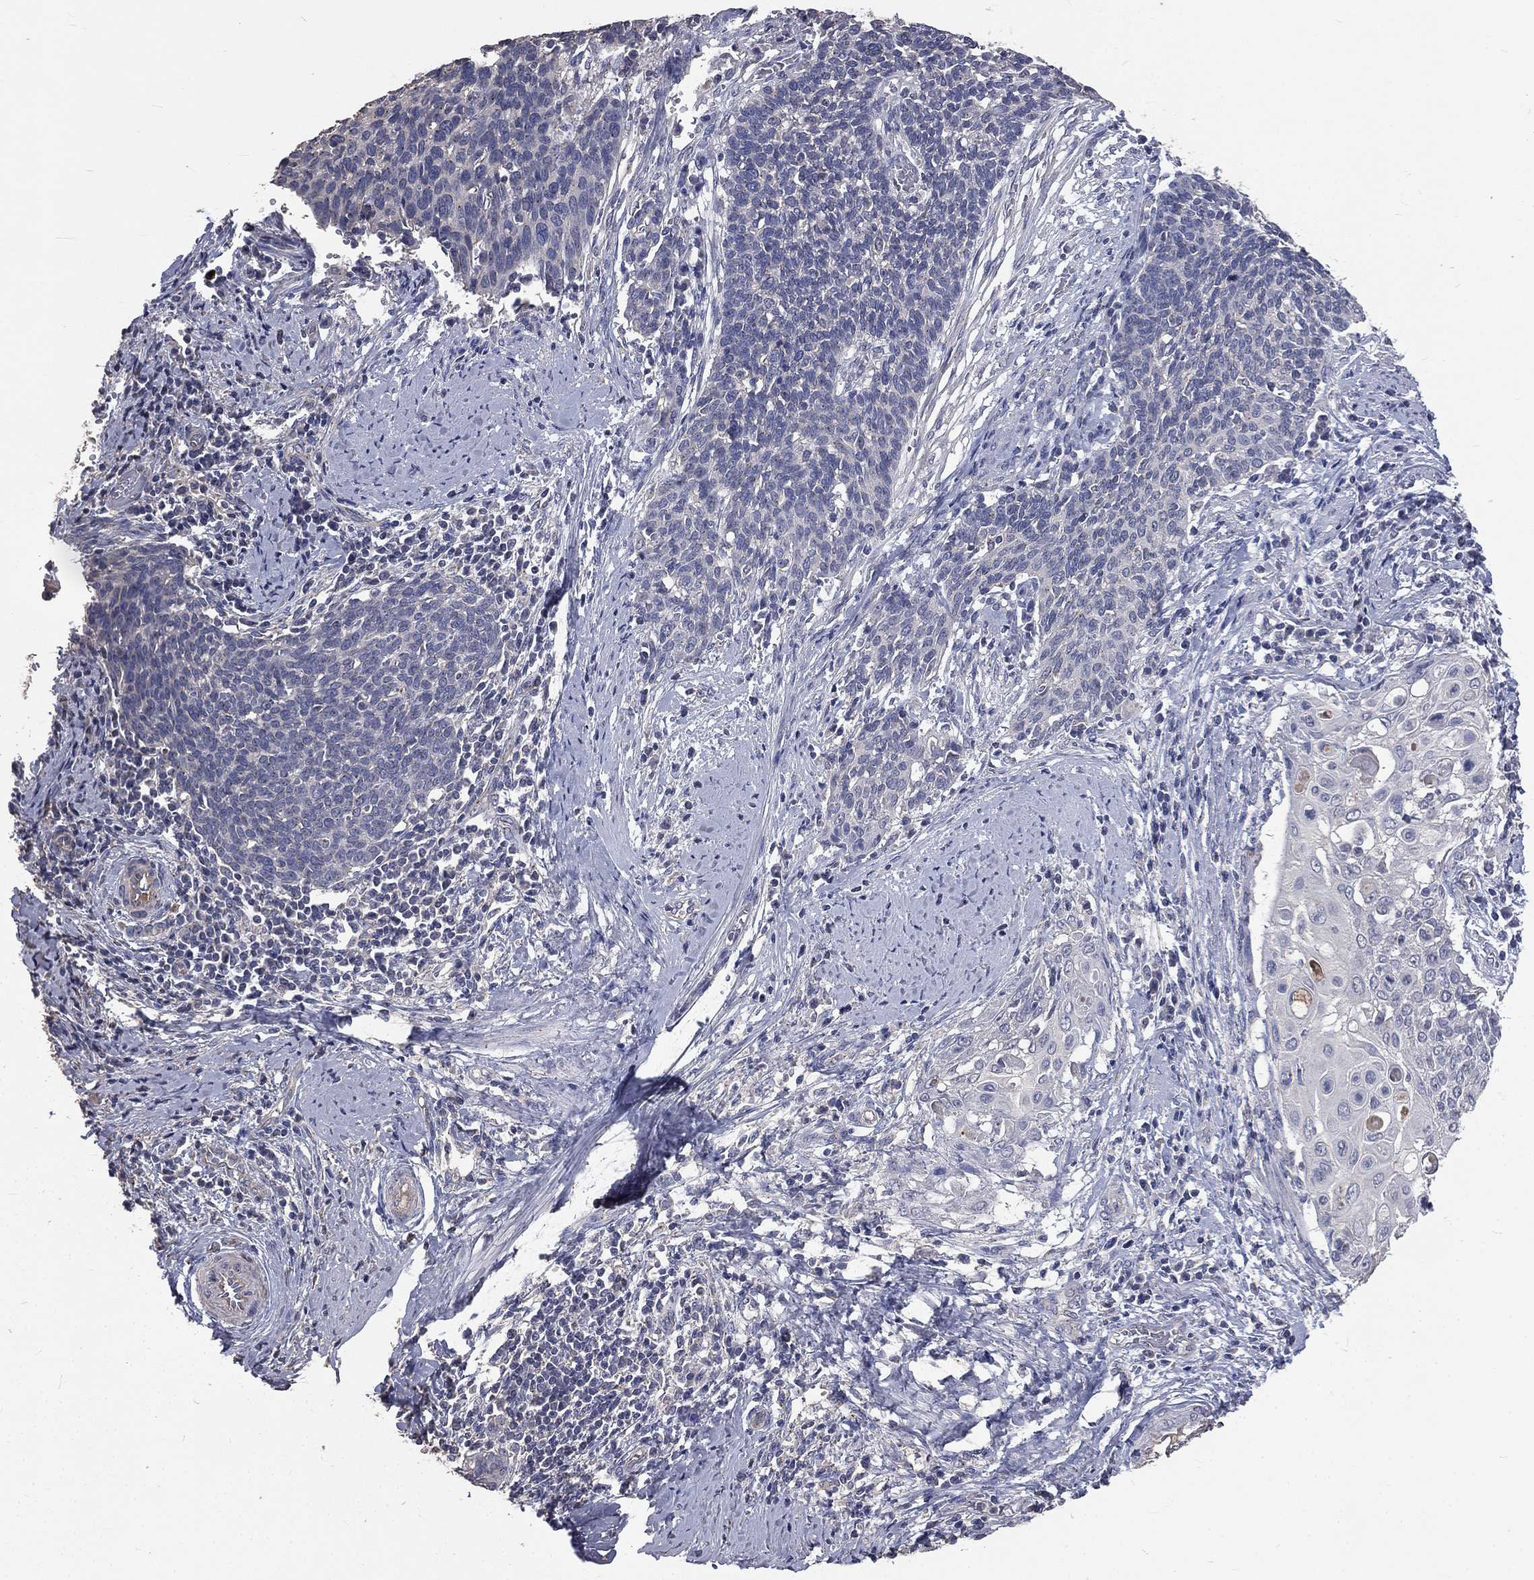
{"staining": {"intensity": "negative", "quantity": "none", "location": "none"}, "tissue": "cervical cancer", "cell_type": "Tumor cells", "image_type": "cancer", "snomed": [{"axis": "morphology", "description": "Squamous cell carcinoma, NOS"}, {"axis": "topography", "description": "Cervix"}], "caption": "DAB immunohistochemical staining of human cervical cancer displays no significant positivity in tumor cells. (Brightfield microscopy of DAB immunohistochemistry at high magnification).", "gene": "CROCC", "patient": {"sex": "female", "age": 39}}